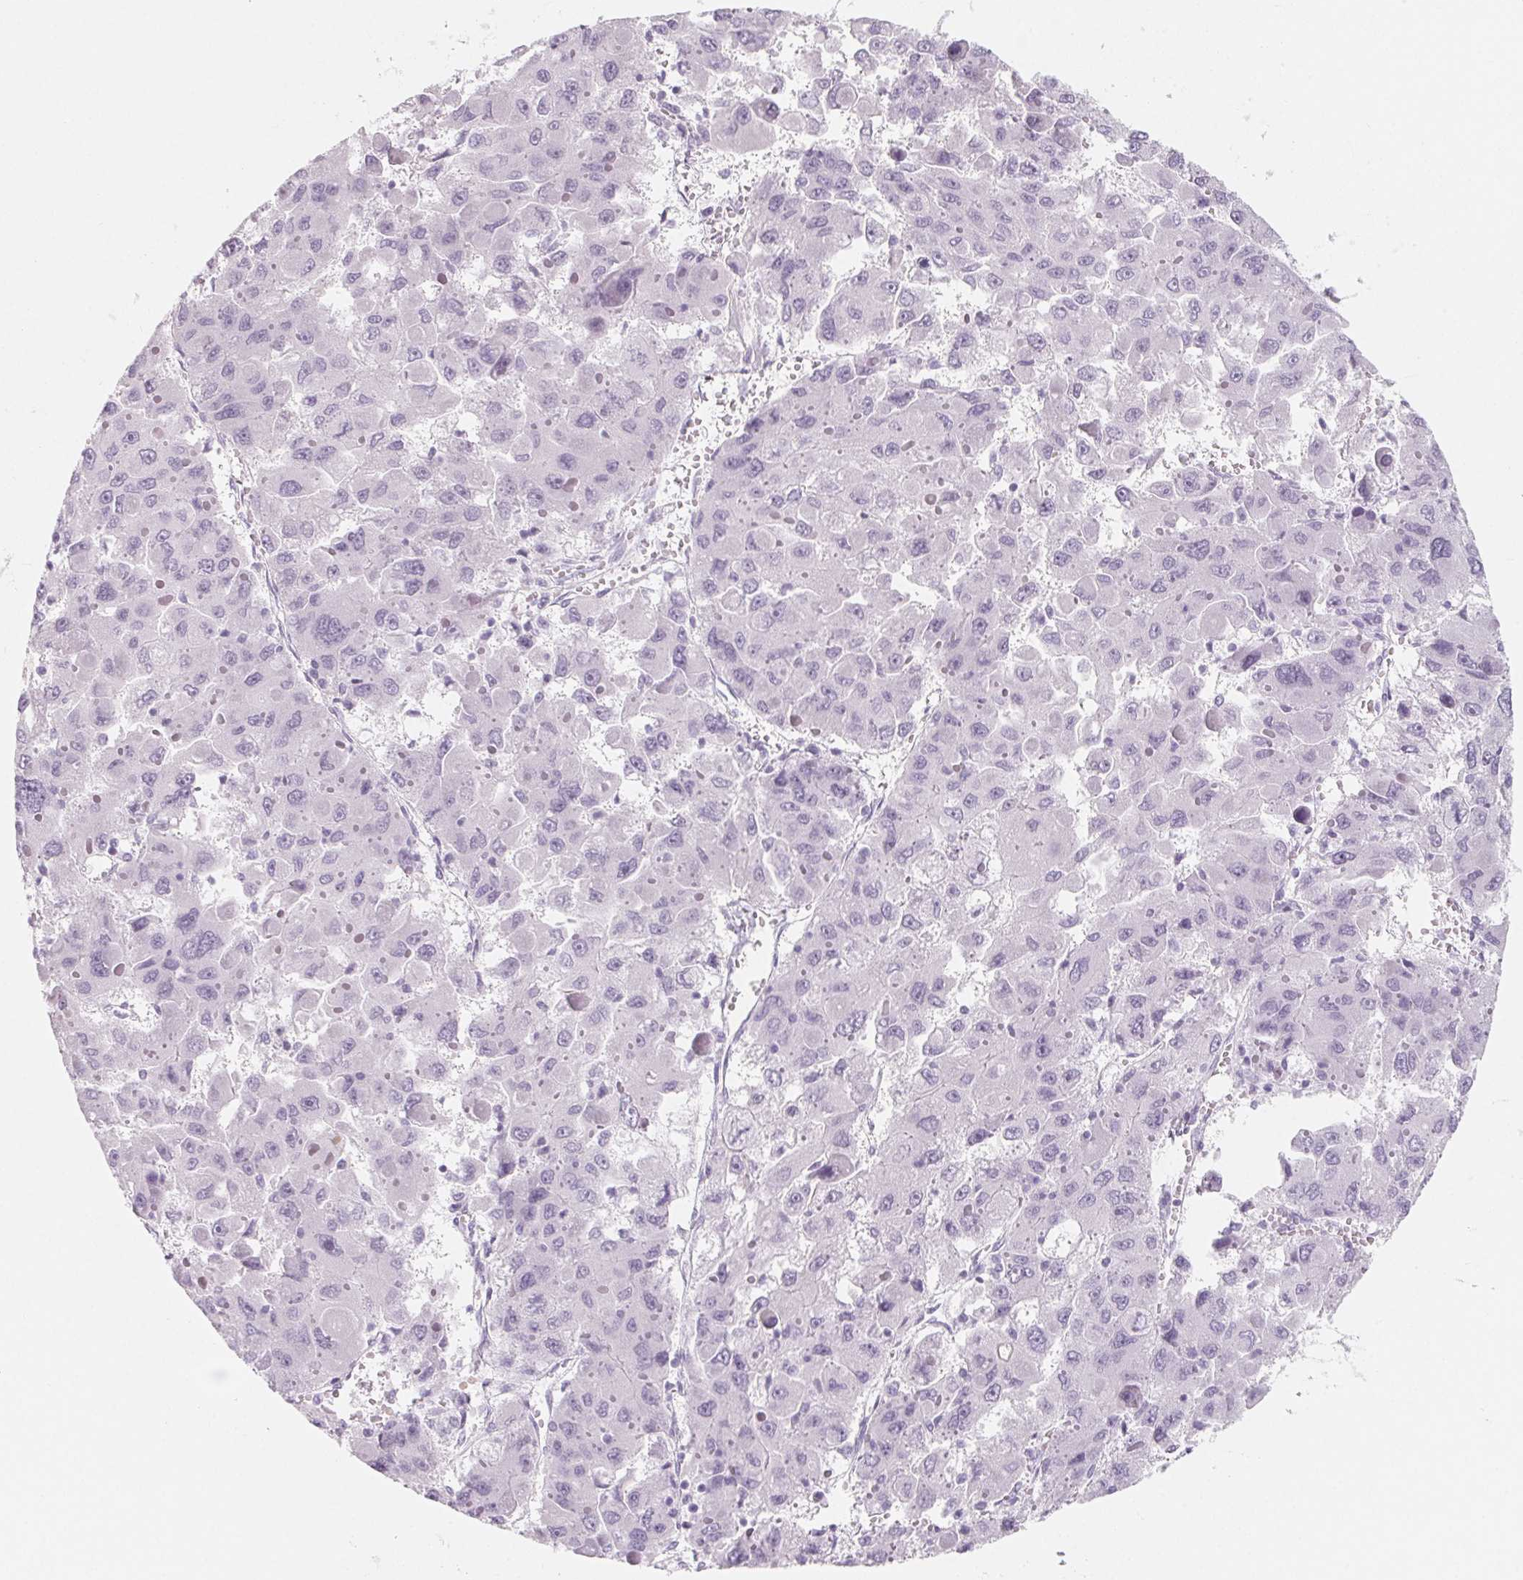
{"staining": {"intensity": "negative", "quantity": "none", "location": "none"}, "tissue": "liver cancer", "cell_type": "Tumor cells", "image_type": "cancer", "snomed": [{"axis": "morphology", "description": "Carcinoma, Hepatocellular, NOS"}, {"axis": "topography", "description": "Liver"}], "caption": "Tumor cells are negative for brown protein staining in hepatocellular carcinoma (liver).", "gene": "SH3GL2", "patient": {"sex": "female", "age": 41}}